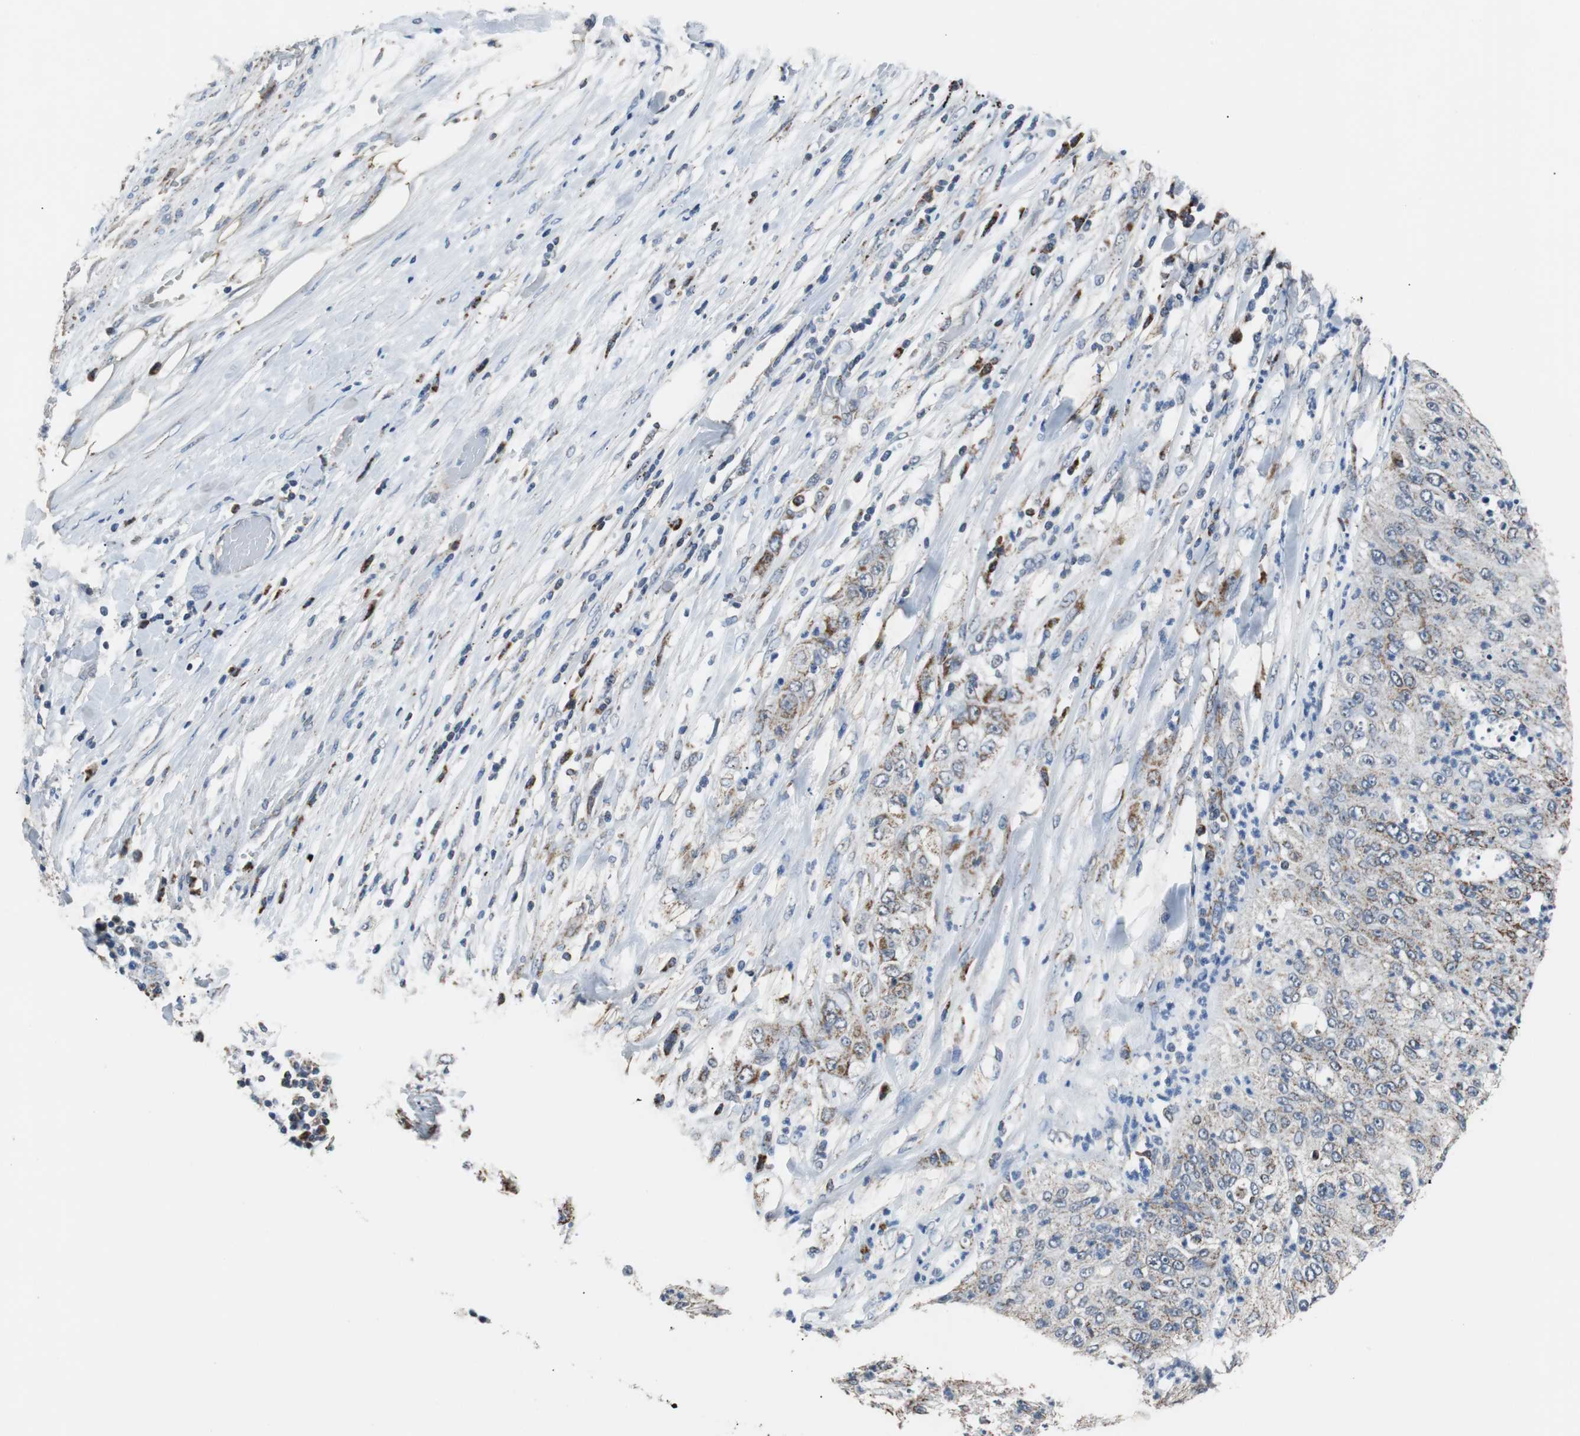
{"staining": {"intensity": "moderate", "quantity": "25%-75%", "location": "cytoplasmic/membranous"}, "tissue": "lung cancer", "cell_type": "Tumor cells", "image_type": "cancer", "snomed": [{"axis": "morphology", "description": "Inflammation, NOS"}, {"axis": "morphology", "description": "Squamous cell carcinoma, NOS"}, {"axis": "topography", "description": "Lymph node"}, {"axis": "topography", "description": "Soft tissue"}, {"axis": "topography", "description": "Lung"}], "caption": "Squamous cell carcinoma (lung) was stained to show a protein in brown. There is medium levels of moderate cytoplasmic/membranous staining in about 25%-75% of tumor cells.", "gene": "PITRM1", "patient": {"sex": "male", "age": 66}}